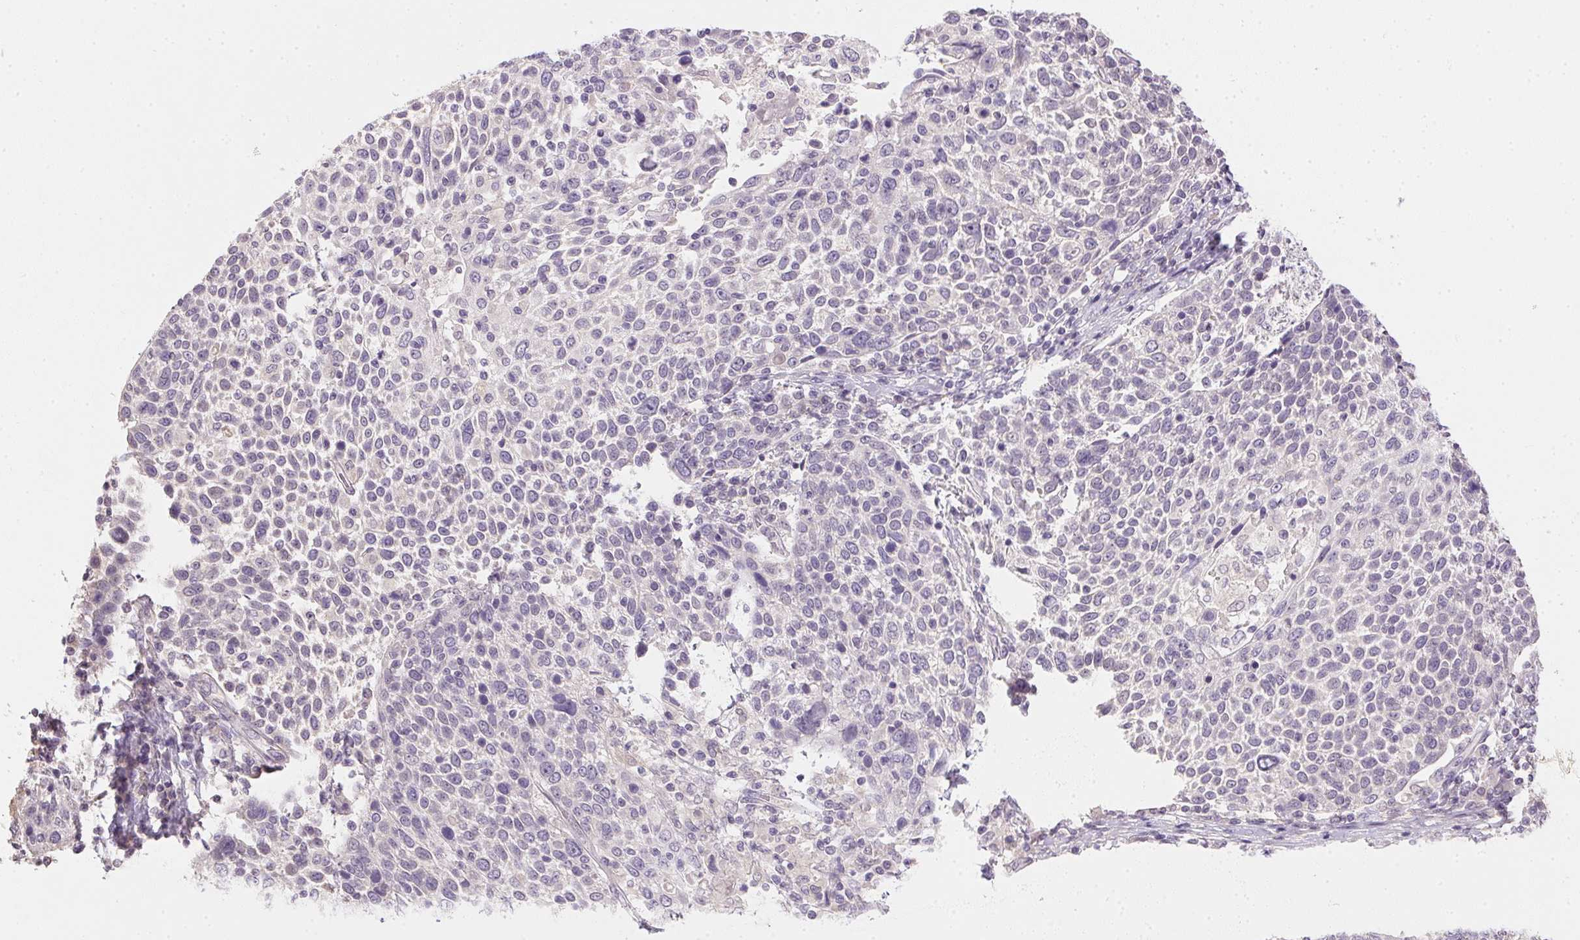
{"staining": {"intensity": "negative", "quantity": "none", "location": "none"}, "tissue": "cervical cancer", "cell_type": "Tumor cells", "image_type": "cancer", "snomed": [{"axis": "morphology", "description": "Squamous cell carcinoma, NOS"}, {"axis": "topography", "description": "Cervix"}], "caption": "Tumor cells show no significant staining in squamous cell carcinoma (cervical).", "gene": "ALDH8A1", "patient": {"sex": "female", "age": 61}}